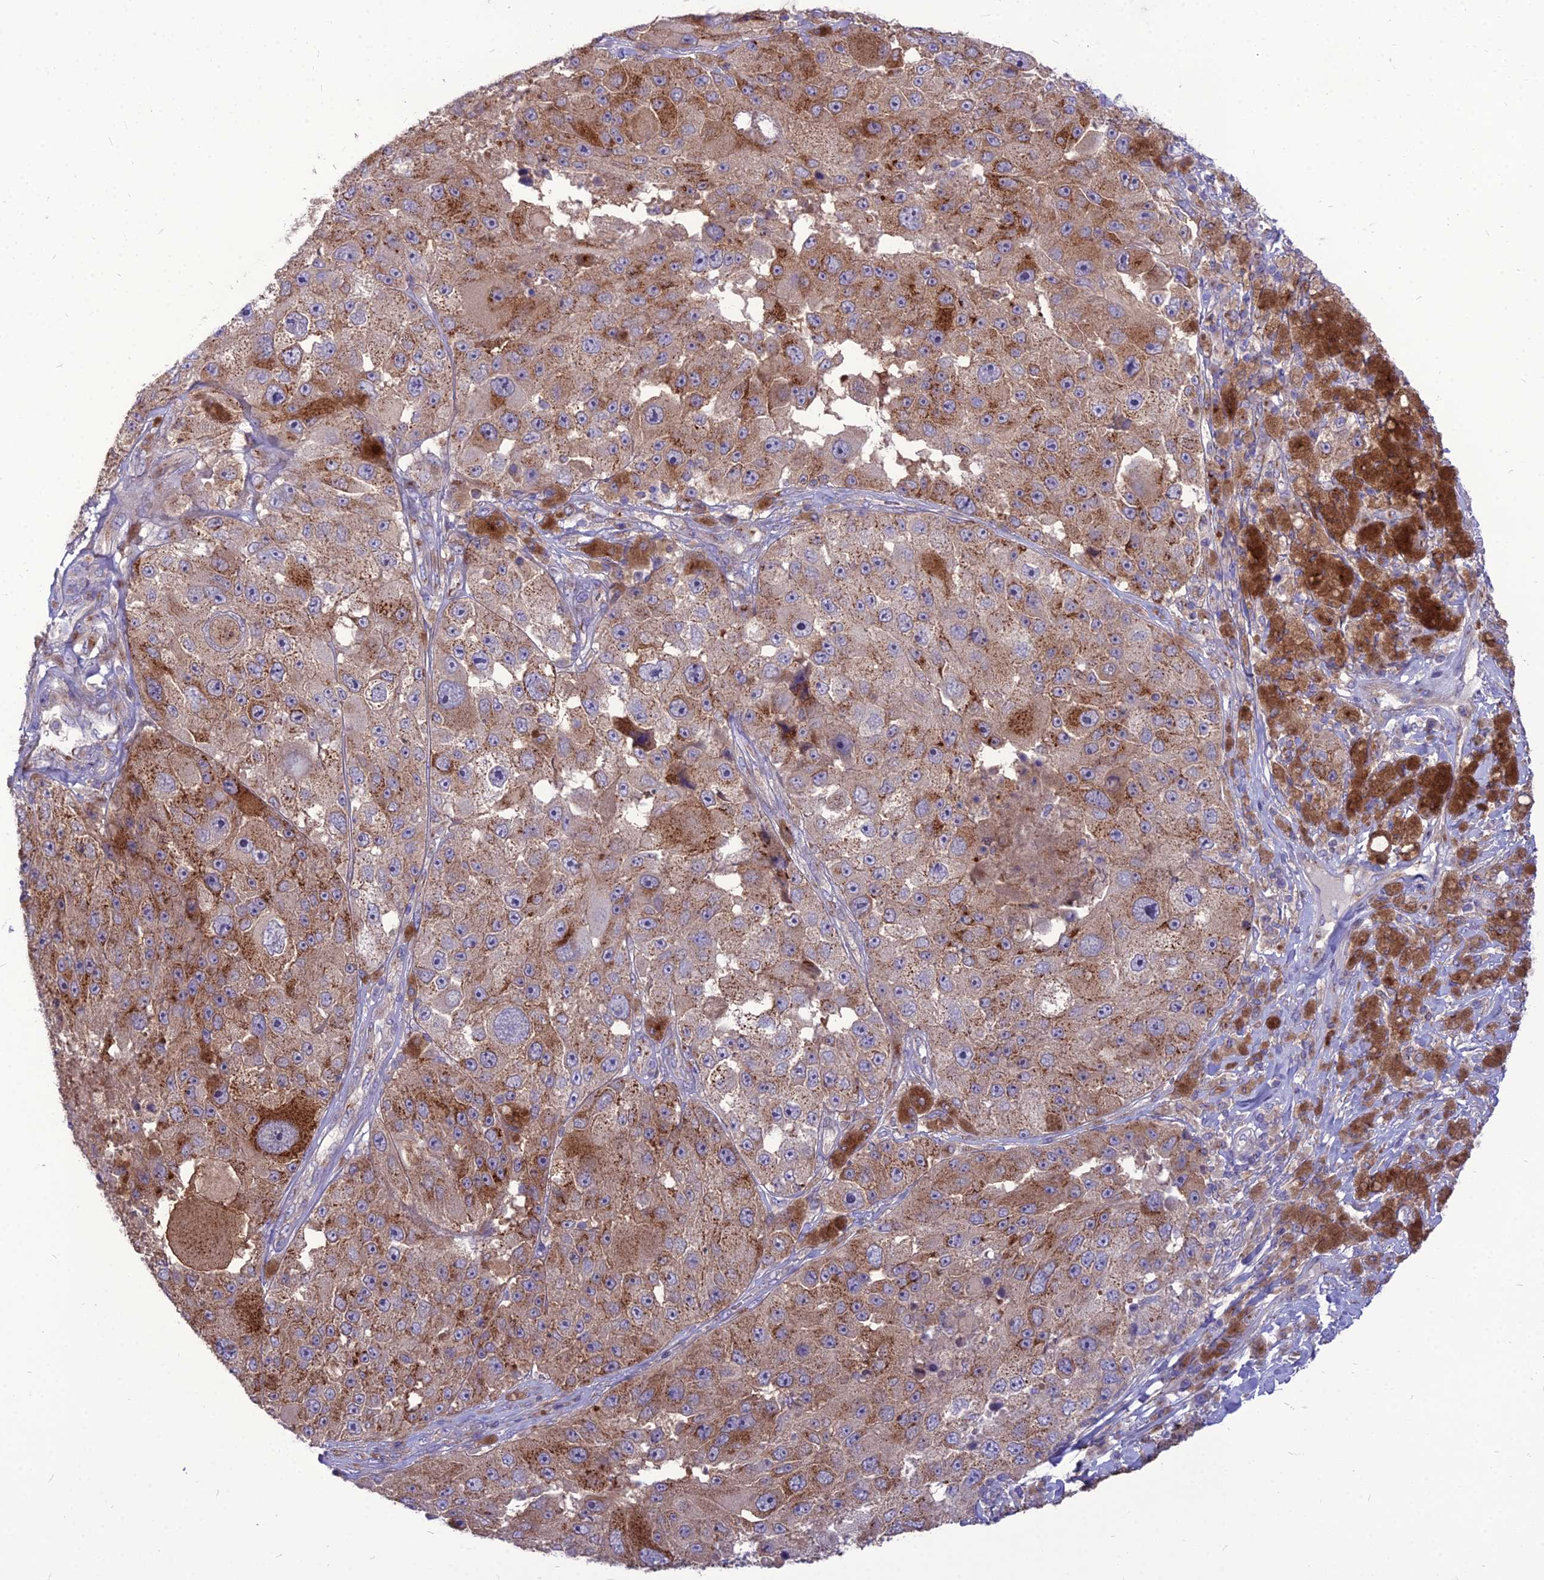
{"staining": {"intensity": "strong", "quantity": "25%-75%", "location": "cytoplasmic/membranous"}, "tissue": "melanoma", "cell_type": "Tumor cells", "image_type": "cancer", "snomed": [{"axis": "morphology", "description": "Malignant melanoma, Metastatic site"}, {"axis": "topography", "description": "Lymph node"}], "caption": "Immunohistochemical staining of melanoma displays high levels of strong cytoplasmic/membranous expression in about 25%-75% of tumor cells. (DAB (3,3'-diaminobenzidine) IHC with brightfield microscopy, high magnification).", "gene": "SPRYD7", "patient": {"sex": "male", "age": 62}}